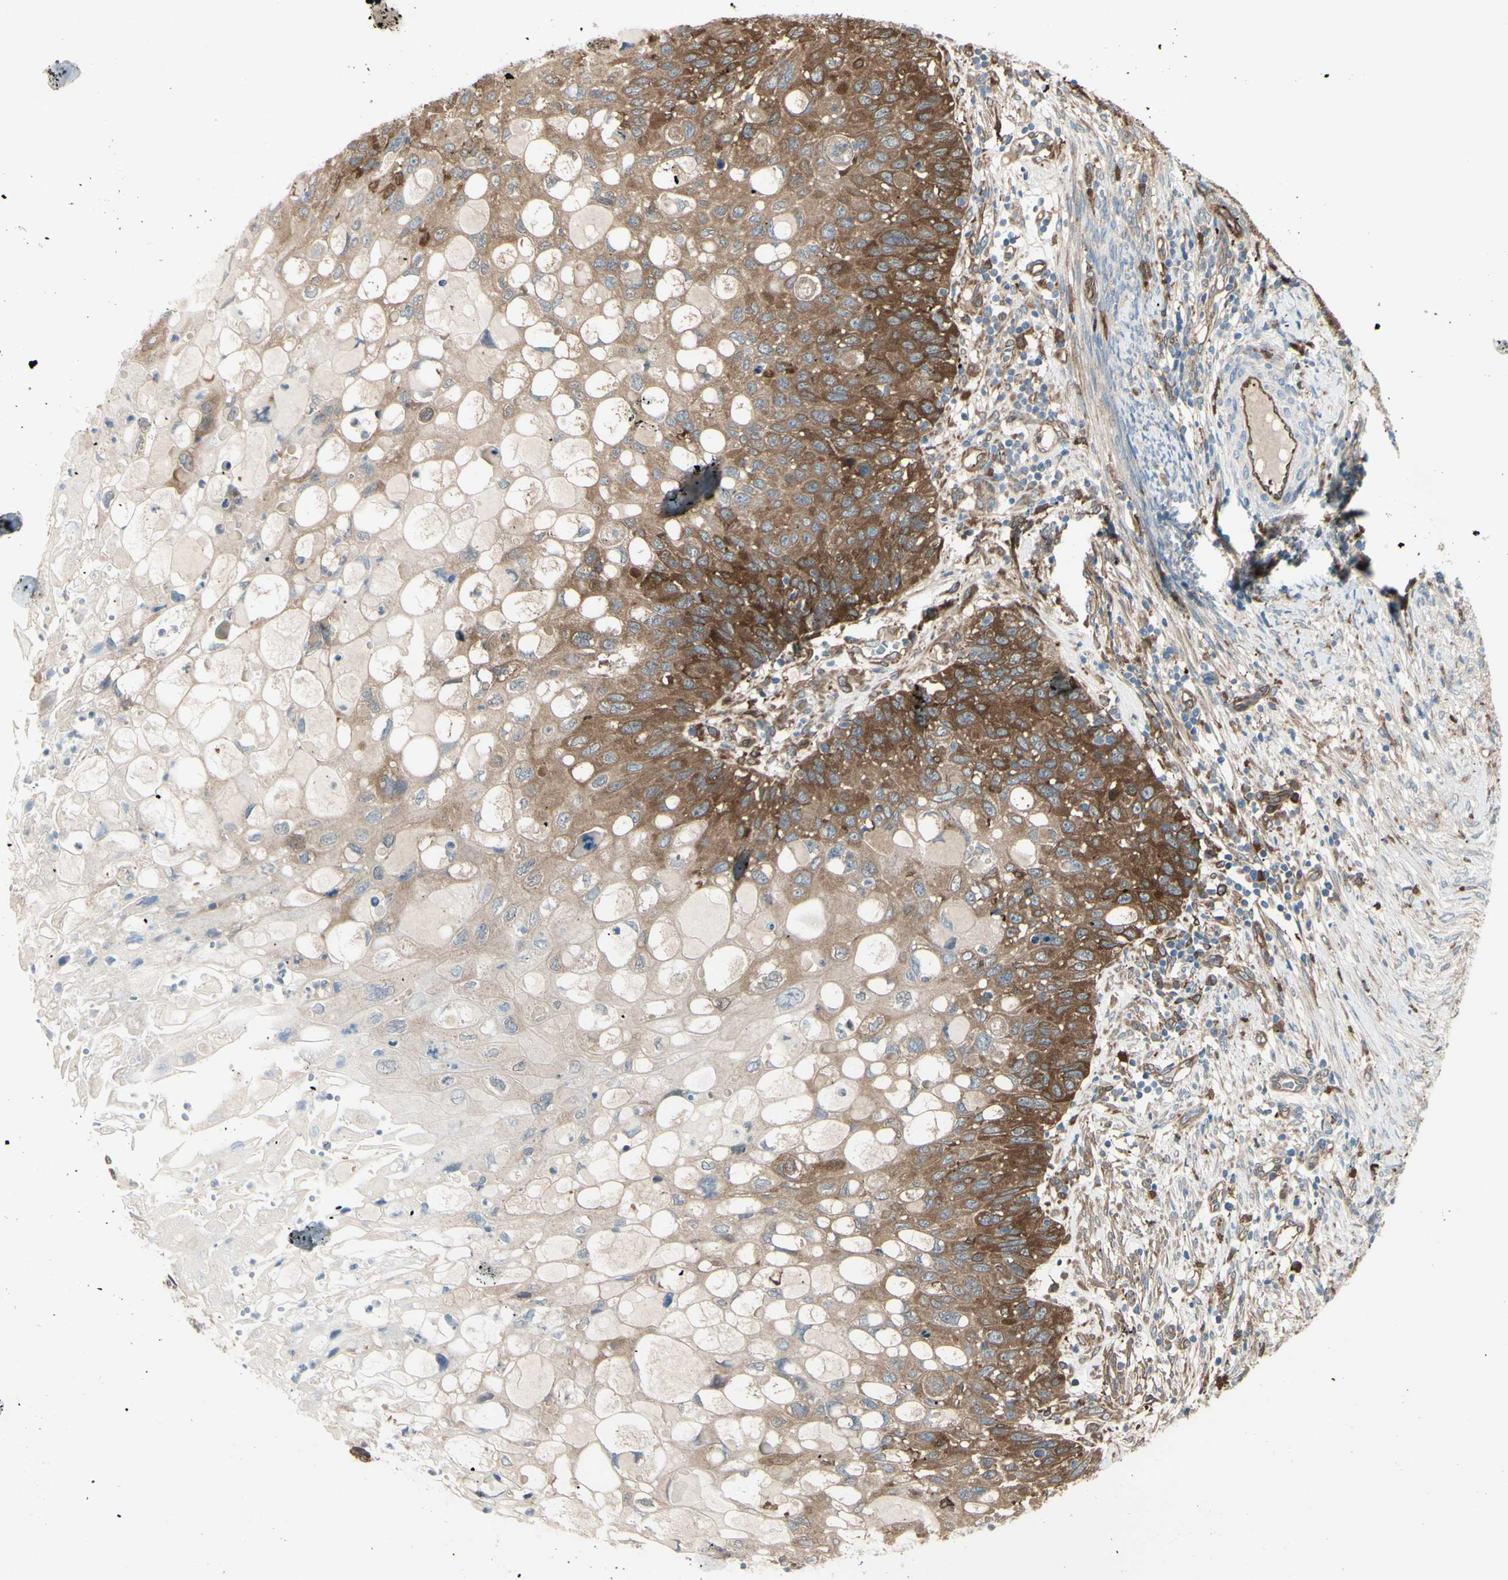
{"staining": {"intensity": "moderate", "quantity": "<25%", "location": "cytoplasmic/membranous"}, "tissue": "cervical cancer", "cell_type": "Tumor cells", "image_type": "cancer", "snomed": [{"axis": "morphology", "description": "Squamous cell carcinoma, NOS"}, {"axis": "topography", "description": "Cervix"}], "caption": "Cervical cancer (squamous cell carcinoma) was stained to show a protein in brown. There is low levels of moderate cytoplasmic/membranous expression in about <25% of tumor cells. (Stains: DAB (3,3'-diaminobenzidine) in brown, nuclei in blue, Microscopy: brightfield microscopy at high magnification).", "gene": "IGSF9B", "patient": {"sex": "female", "age": 70}}